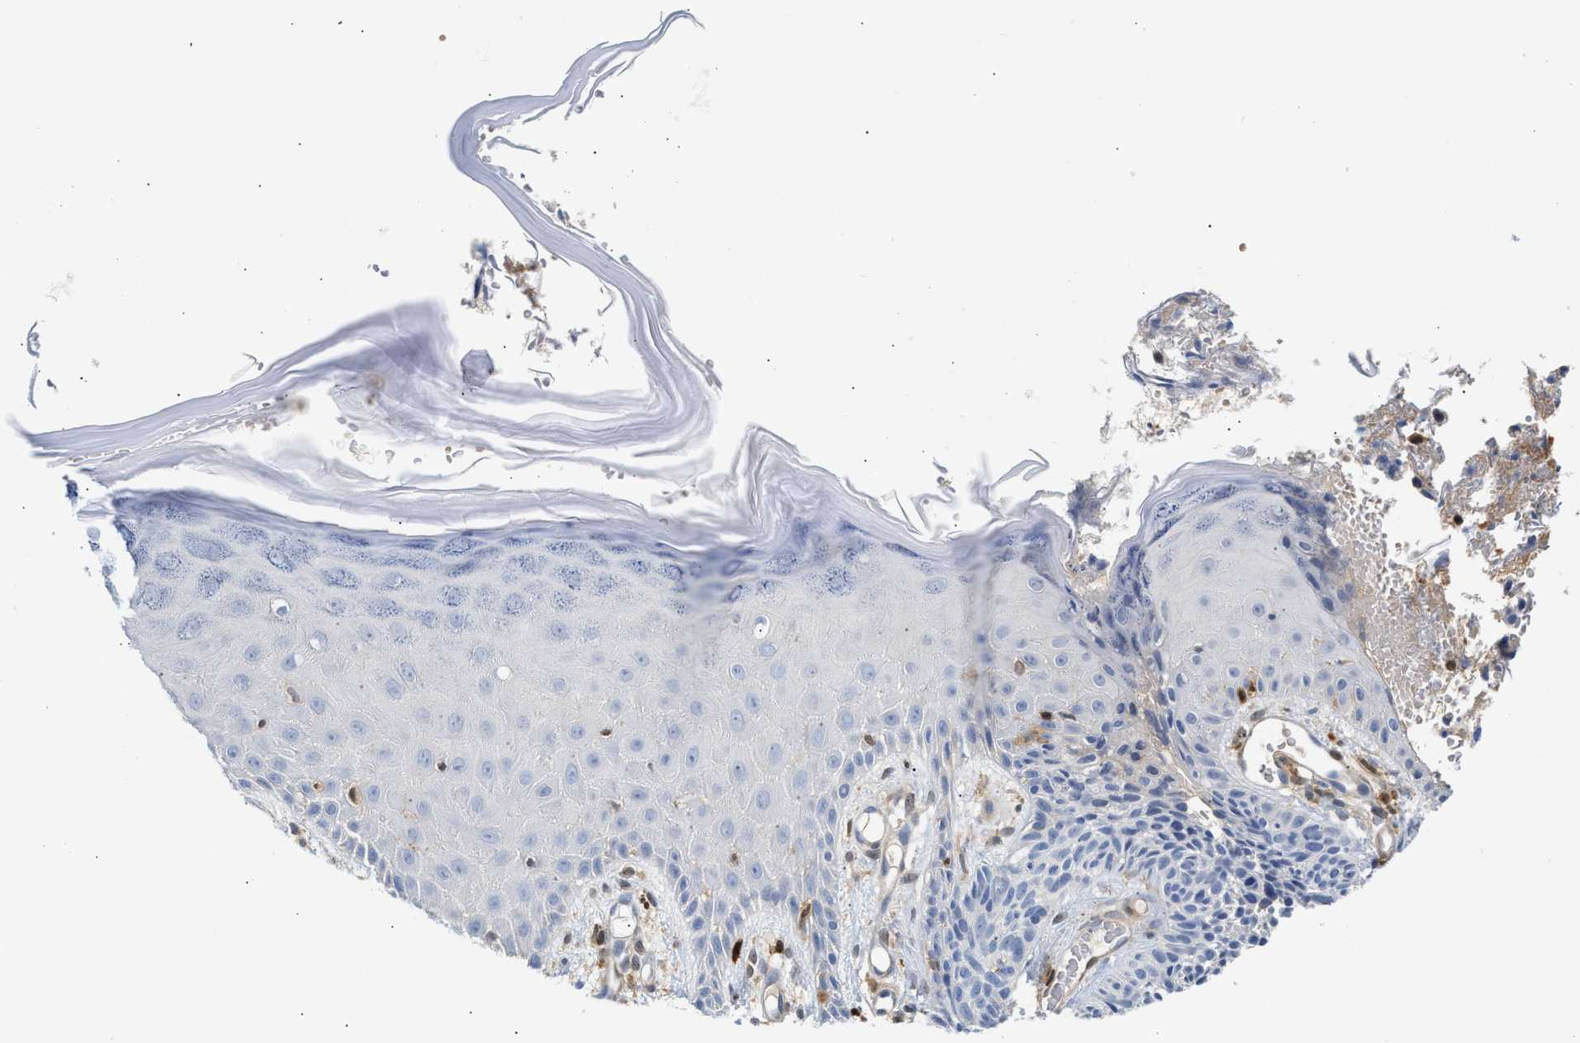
{"staining": {"intensity": "negative", "quantity": "none", "location": "none"}, "tissue": "skin cancer", "cell_type": "Tumor cells", "image_type": "cancer", "snomed": [{"axis": "morphology", "description": "Basal cell carcinoma"}, {"axis": "topography", "description": "Skin"}], "caption": "IHC histopathology image of neoplastic tissue: human skin cancer (basal cell carcinoma) stained with DAB exhibits no significant protein staining in tumor cells.", "gene": "SLIT2", "patient": {"sex": "female", "age": 84}}